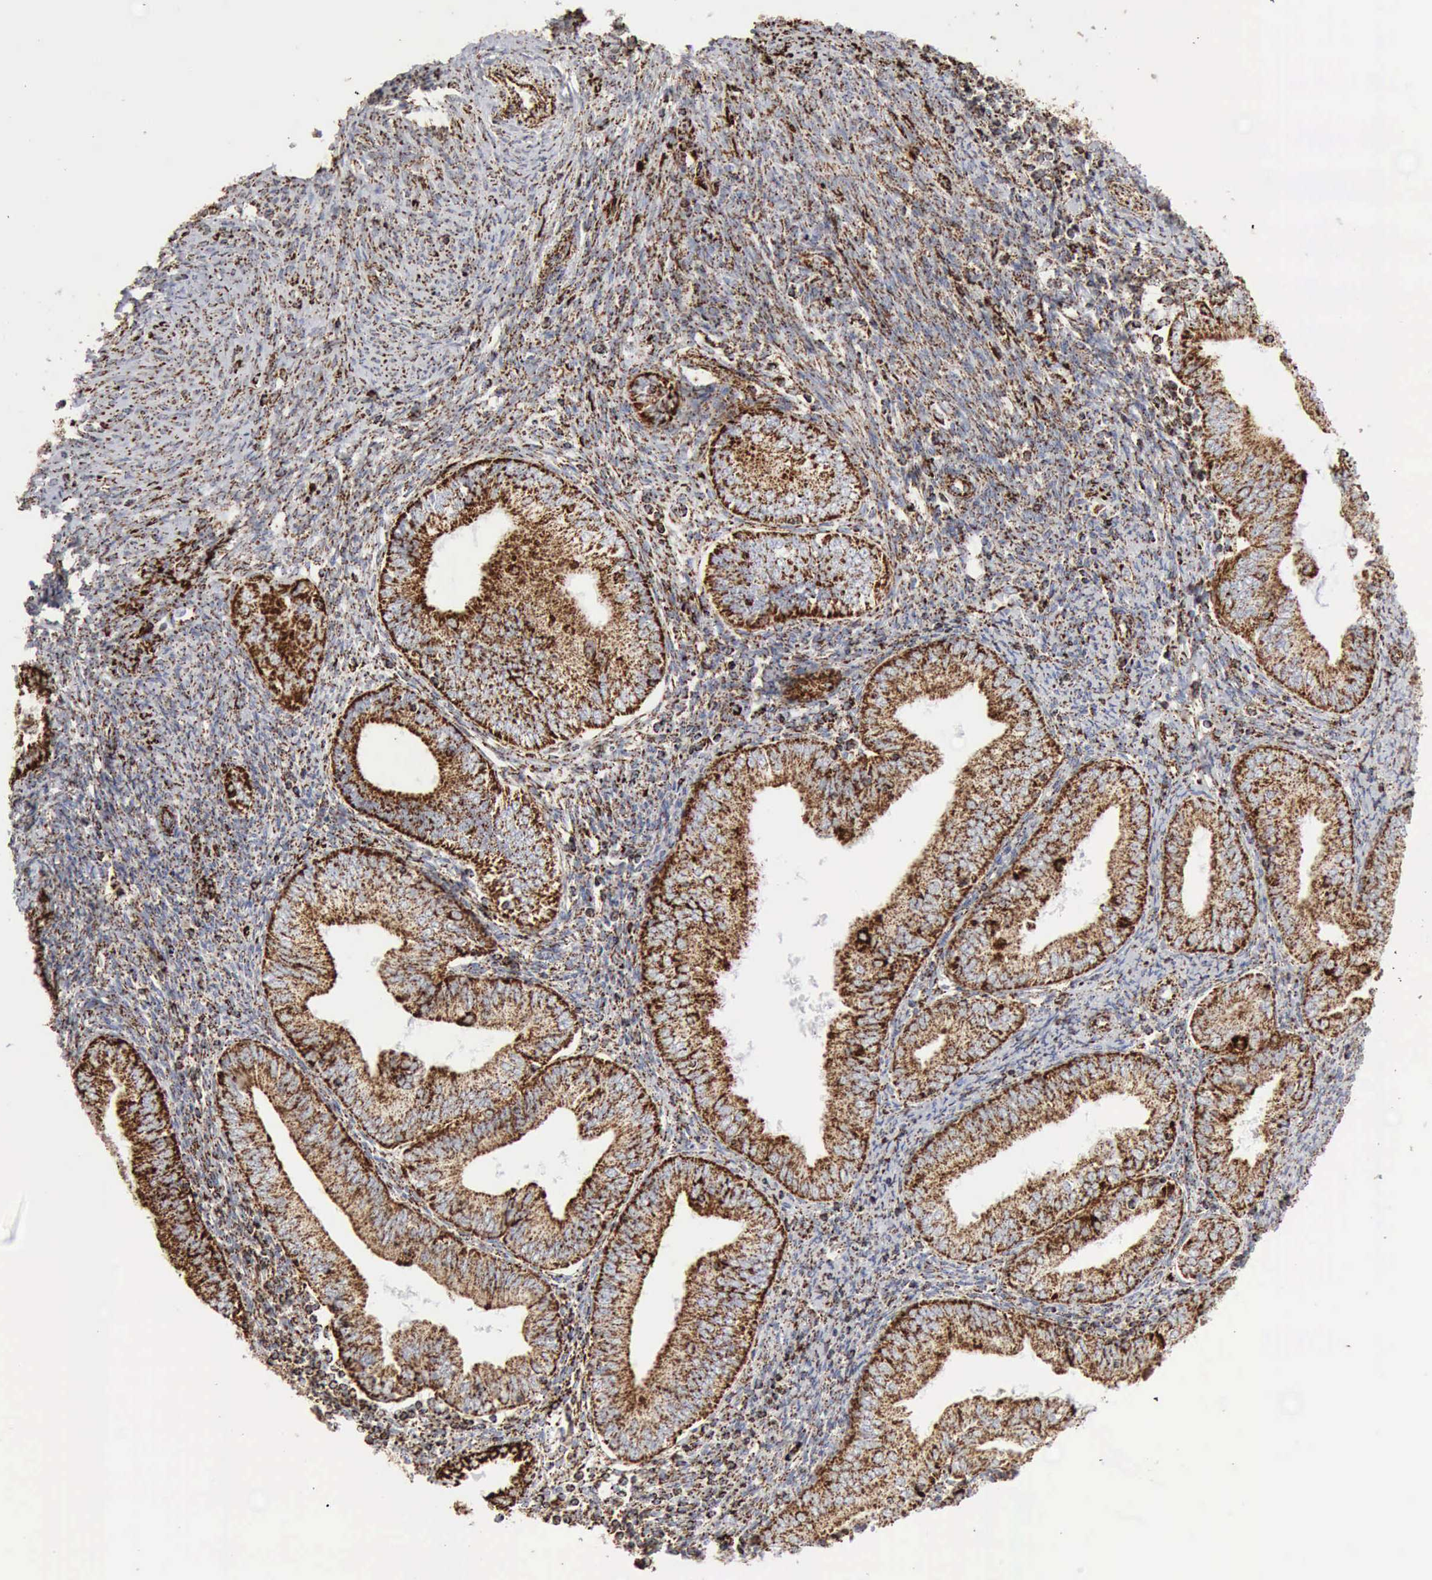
{"staining": {"intensity": "strong", "quantity": ">75%", "location": "cytoplasmic/membranous"}, "tissue": "endometrial cancer", "cell_type": "Tumor cells", "image_type": "cancer", "snomed": [{"axis": "morphology", "description": "Adenocarcinoma, NOS"}, {"axis": "topography", "description": "Endometrium"}], "caption": "Endometrial cancer (adenocarcinoma) stained with DAB (3,3'-diaminobenzidine) immunohistochemistry (IHC) demonstrates high levels of strong cytoplasmic/membranous positivity in approximately >75% of tumor cells.", "gene": "ACO2", "patient": {"sex": "female", "age": 55}}